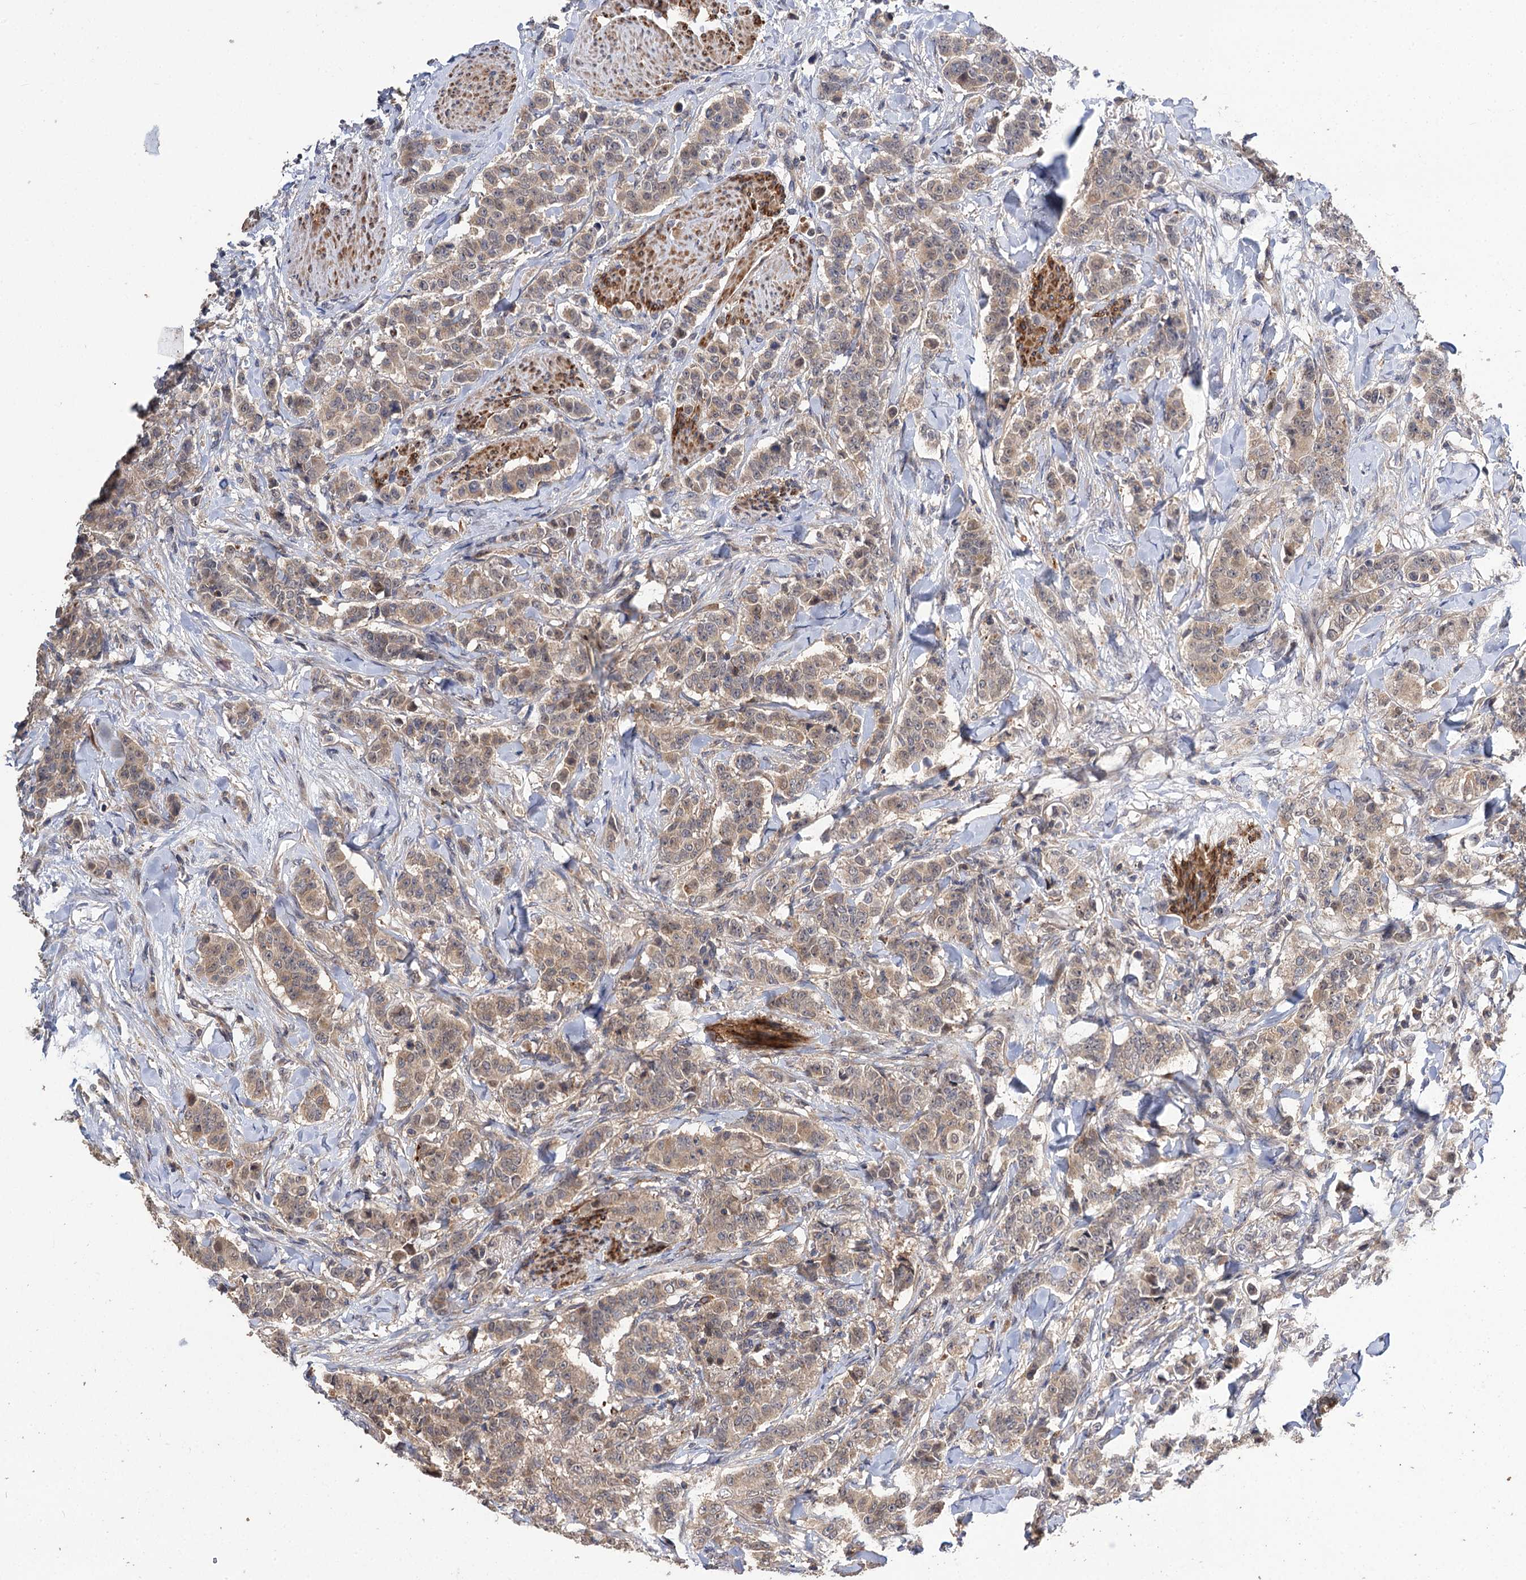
{"staining": {"intensity": "weak", "quantity": ">75%", "location": "cytoplasmic/membranous"}, "tissue": "breast cancer", "cell_type": "Tumor cells", "image_type": "cancer", "snomed": [{"axis": "morphology", "description": "Duct carcinoma"}, {"axis": "topography", "description": "Breast"}], "caption": "Immunohistochemistry (DAB (3,3'-diaminobenzidine)) staining of breast cancer demonstrates weak cytoplasmic/membranous protein staining in about >75% of tumor cells.", "gene": "FBXW8", "patient": {"sex": "female", "age": 40}}